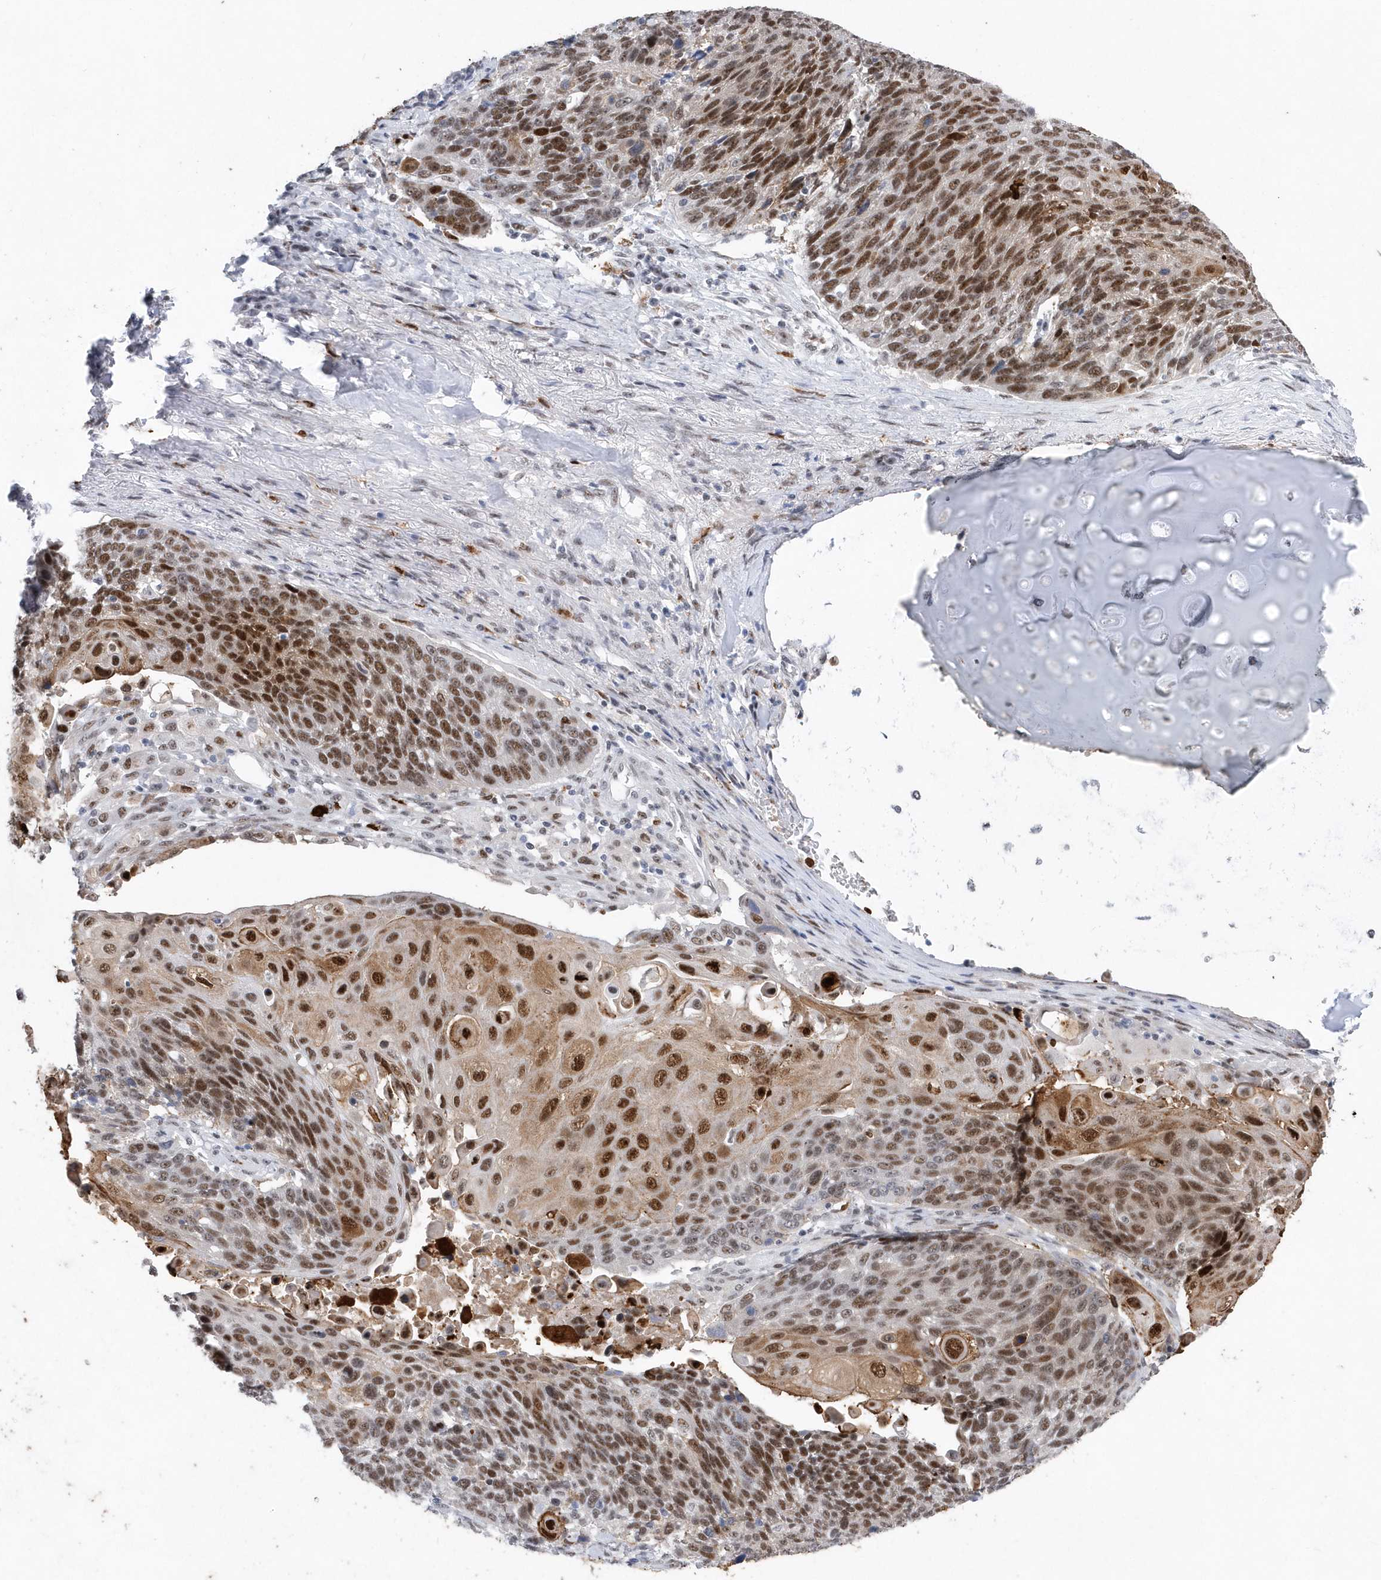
{"staining": {"intensity": "moderate", "quantity": ">75%", "location": "cytoplasmic/membranous,nuclear"}, "tissue": "lung cancer", "cell_type": "Tumor cells", "image_type": "cancer", "snomed": [{"axis": "morphology", "description": "Squamous cell carcinoma, NOS"}, {"axis": "topography", "description": "Lung"}], "caption": "Squamous cell carcinoma (lung) tissue demonstrates moderate cytoplasmic/membranous and nuclear expression in about >75% of tumor cells, visualized by immunohistochemistry.", "gene": "RPP30", "patient": {"sex": "male", "age": 66}}